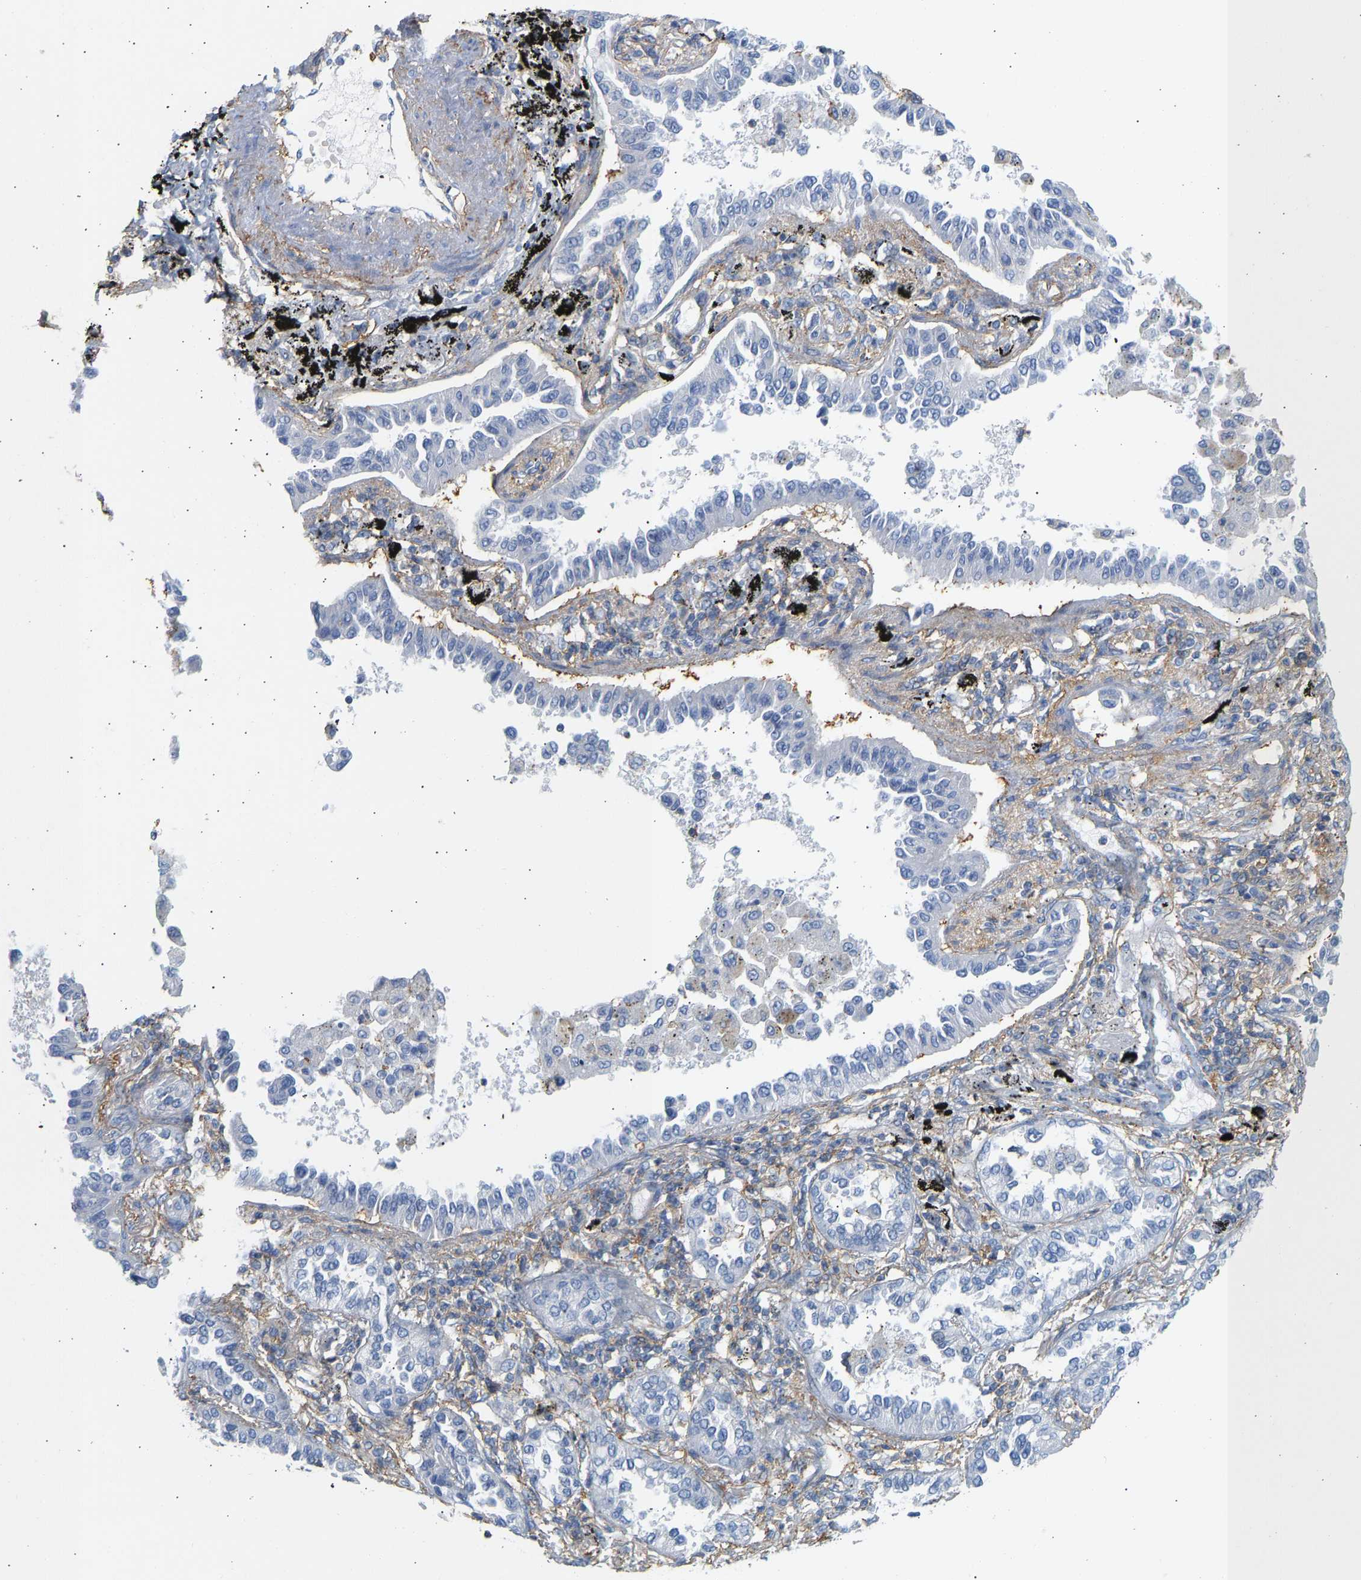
{"staining": {"intensity": "negative", "quantity": "none", "location": "none"}, "tissue": "lung cancer", "cell_type": "Tumor cells", "image_type": "cancer", "snomed": [{"axis": "morphology", "description": "Normal tissue, NOS"}, {"axis": "morphology", "description": "Adenocarcinoma, NOS"}, {"axis": "topography", "description": "Lung"}], "caption": "Immunohistochemical staining of human adenocarcinoma (lung) demonstrates no significant positivity in tumor cells.", "gene": "BVES", "patient": {"sex": "male", "age": 59}}